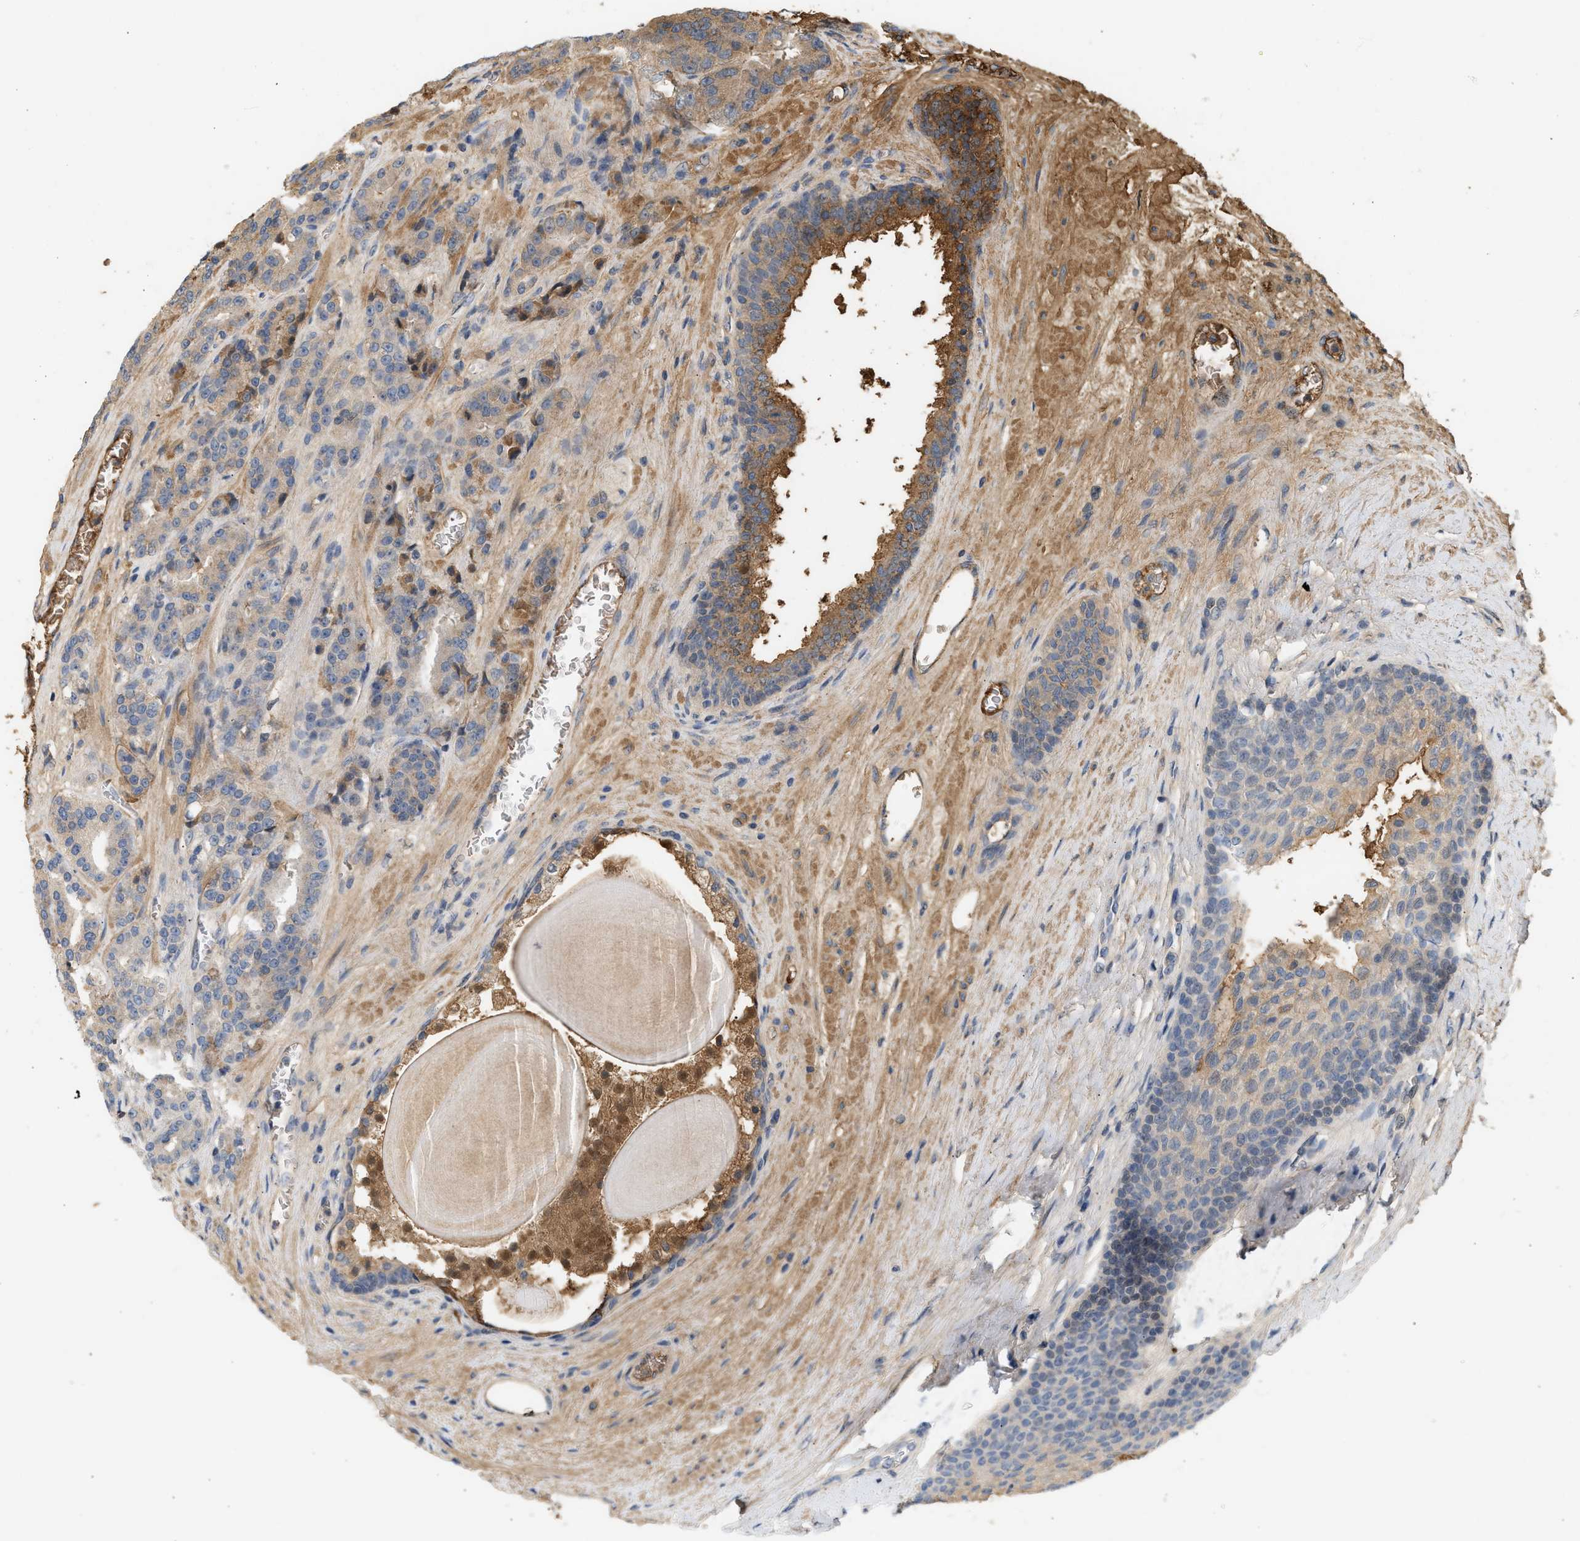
{"staining": {"intensity": "weak", "quantity": "25%-75%", "location": "cytoplasmic/membranous"}, "tissue": "prostate cancer", "cell_type": "Tumor cells", "image_type": "cancer", "snomed": [{"axis": "morphology", "description": "Adenocarcinoma, High grade"}, {"axis": "topography", "description": "Prostate"}], "caption": "Prostate cancer was stained to show a protein in brown. There is low levels of weak cytoplasmic/membranous positivity in approximately 25%-75% of tumor cells.", "gene": "F8", "patient": {"sex": "male", "age": 60}}